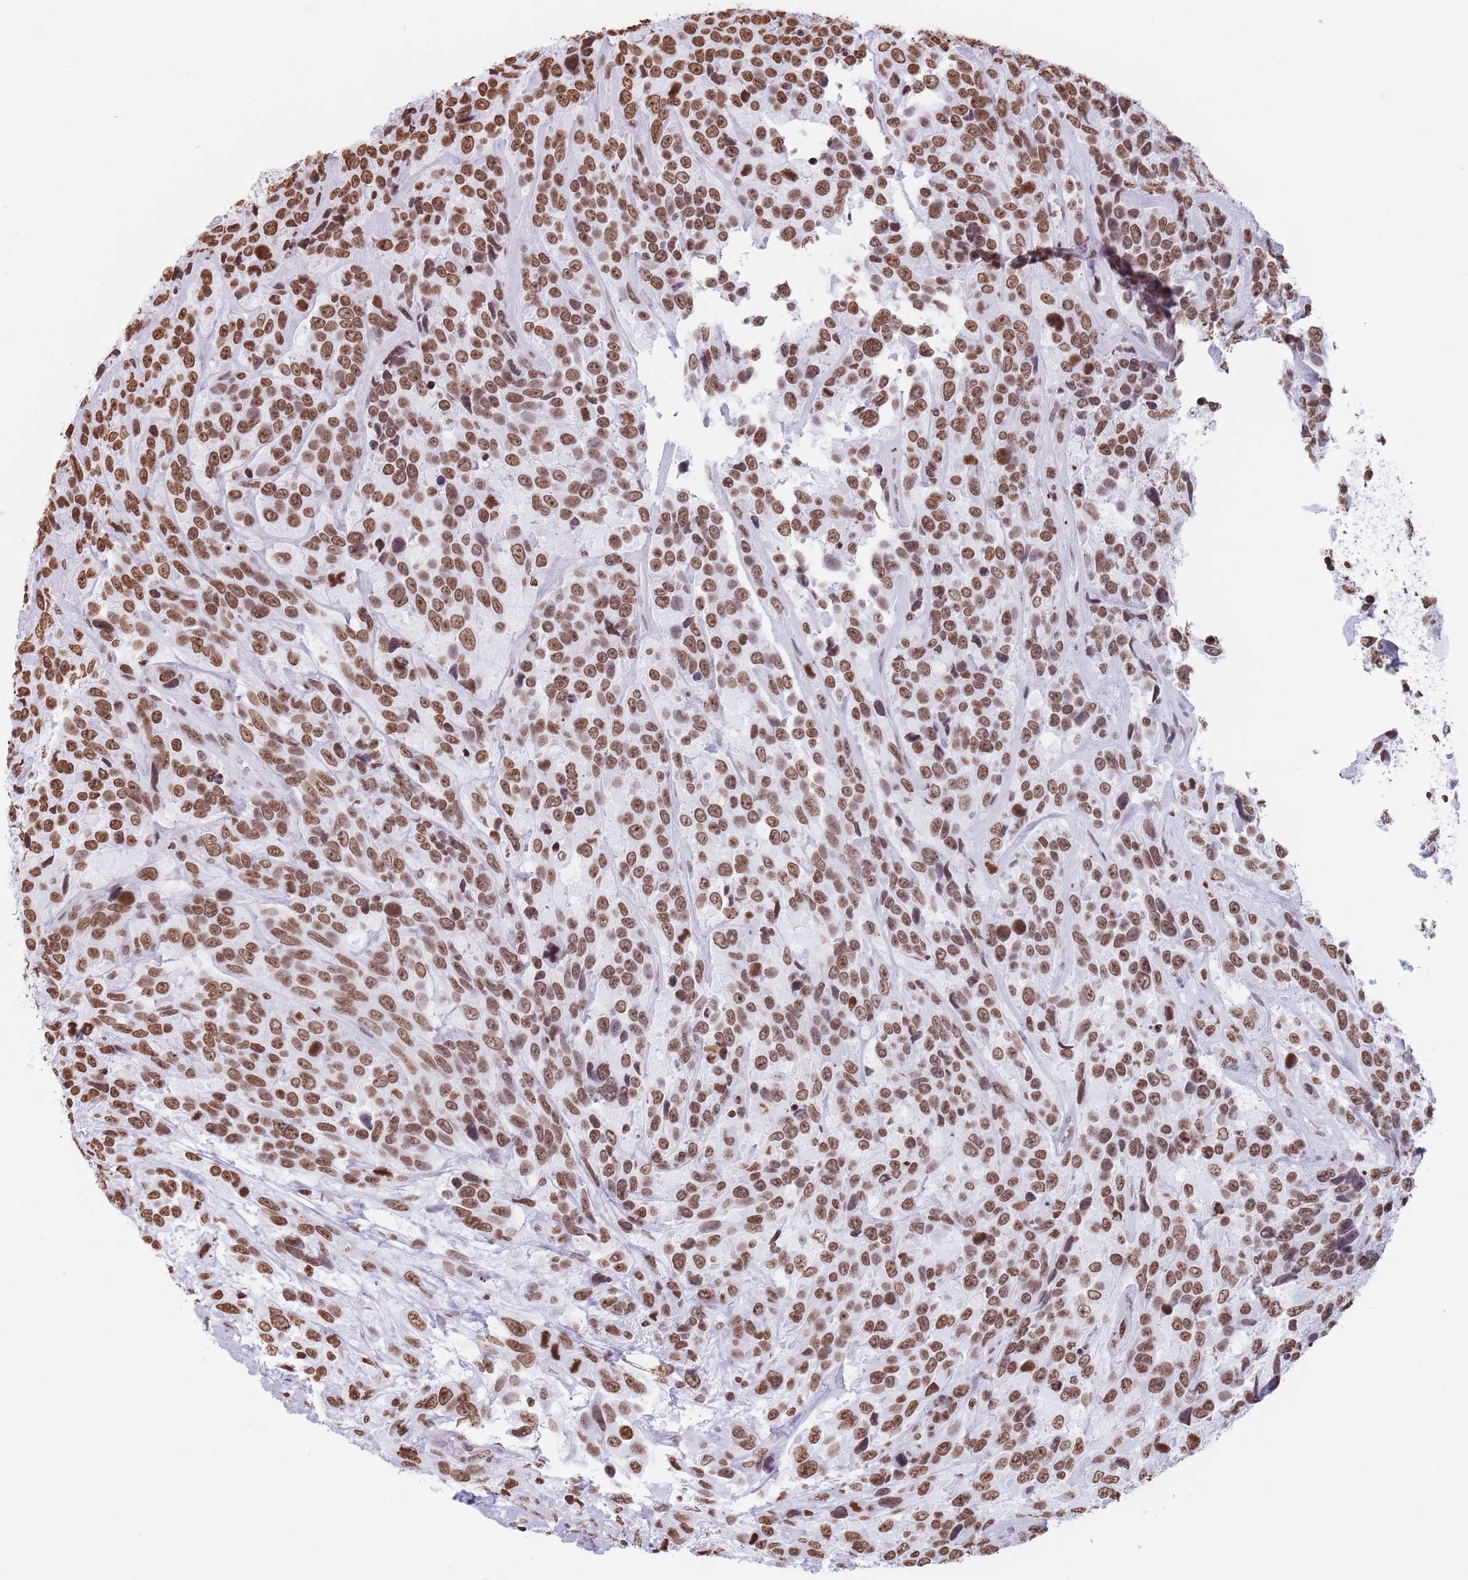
{"staining": {"intensity": "strong", "quantity": ">75%", "location": "nuclear"}, "tissue": "urothelial cancer", "cell_type": "Tumor cells", "image_type": "cancer", "snomed": [{"axis": "morphology", "description": "Urothelial carcinoma, High grade"}, {"axis": "topography", "description": "Urinary bladder"}], "caption": "Protein analysis of urothelial cancer tissue reveals strong nuclear expression in about >75% of tumor cells.", "gene": "RYK", "patient": {"sex": "female", "age": 70}}